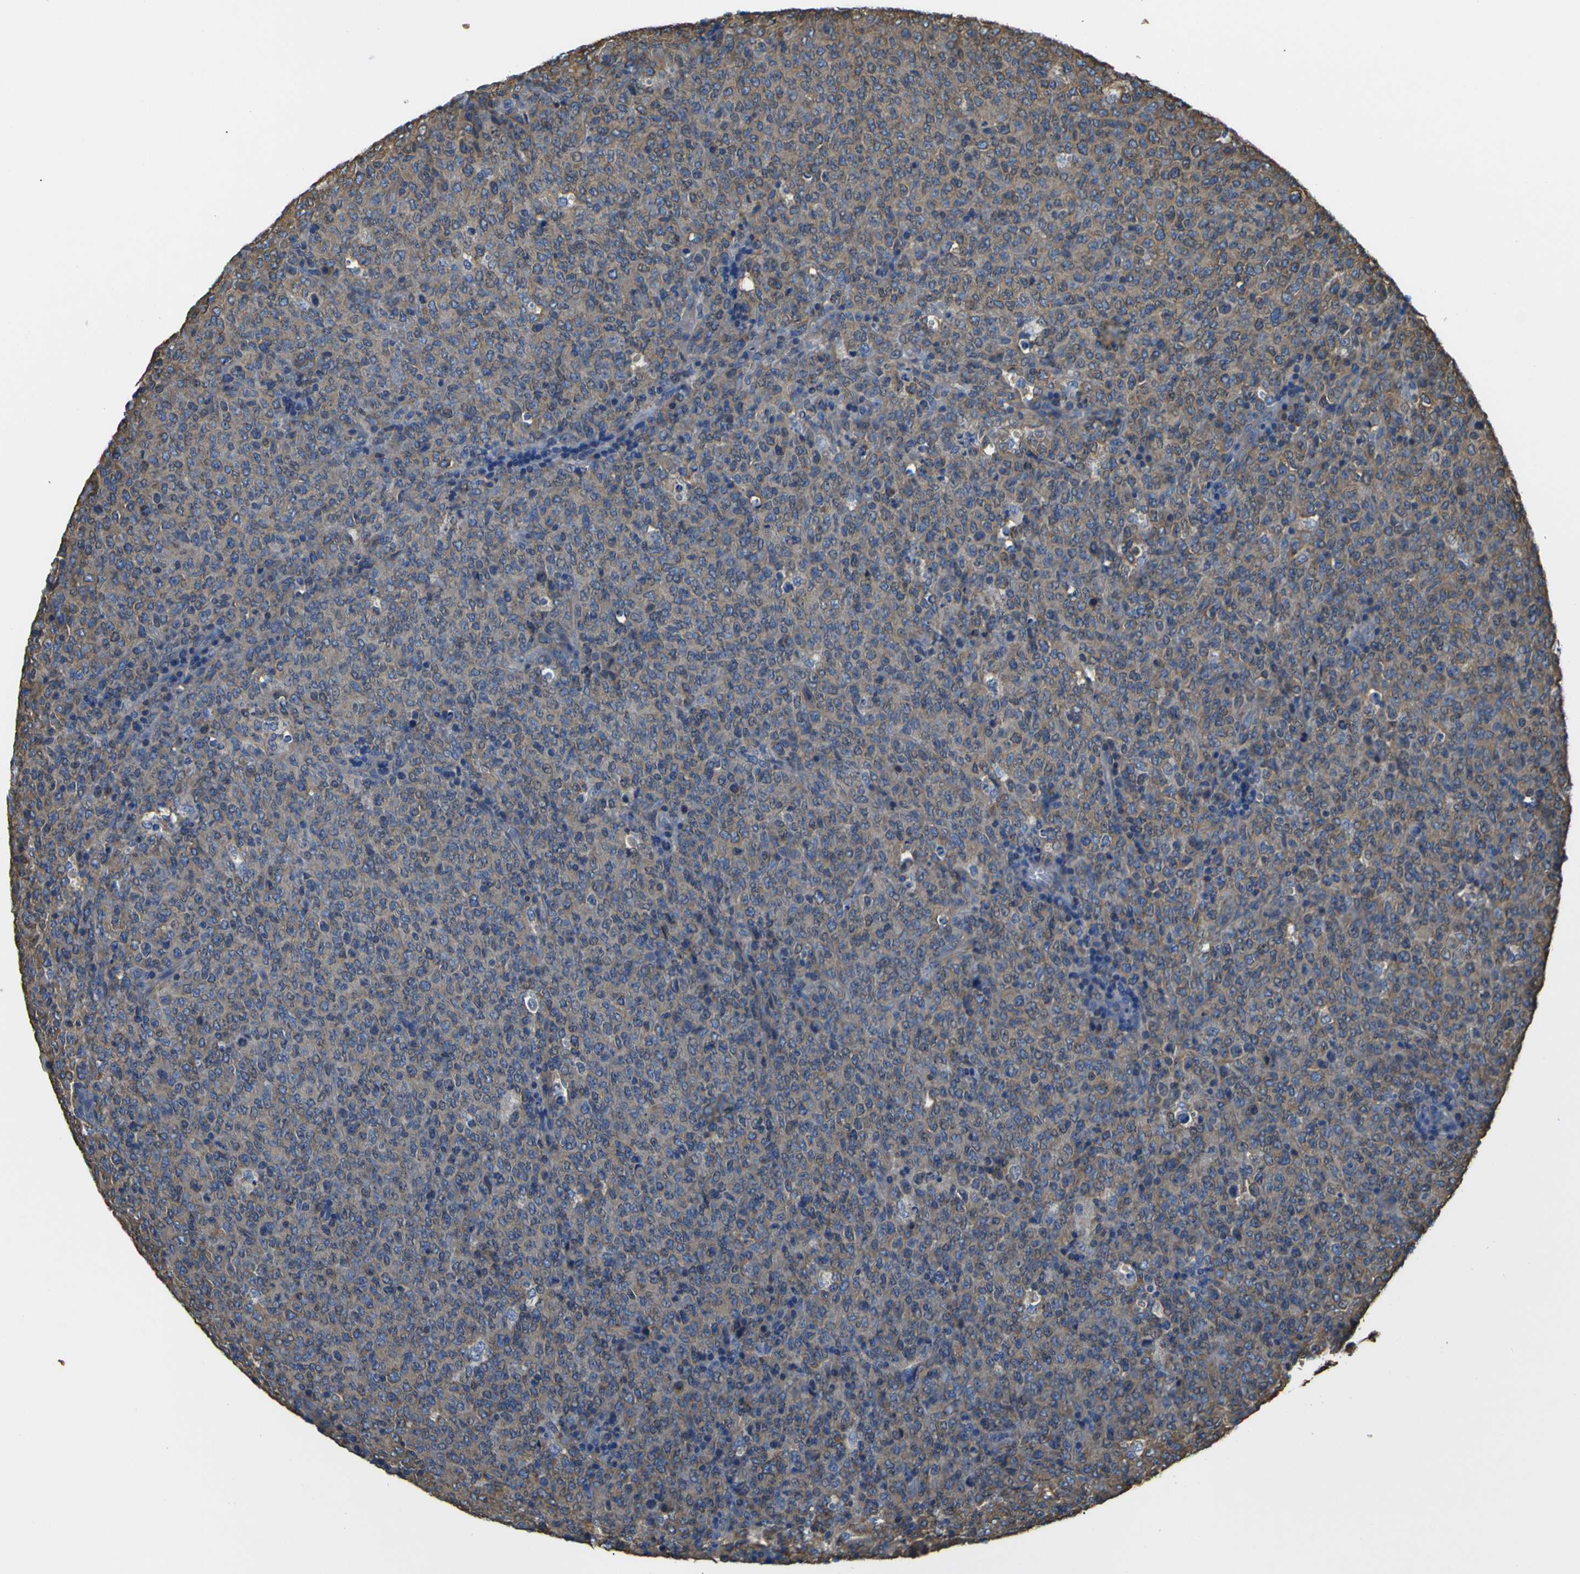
{"staining": {"intensity": "moderate", "quantity": ">75%", "location": "cytoplasmic/membranous"}, "tissue": "lymphoma", "cell_type": "Tumor cells", "image_type": "cancer", "snomed": [{"axis": "morphology", "description": "Malignant lymphoma, non-Hodgkin's type, High grade"}, {"axis": "topography", "description": "Tonsil"}], "caption": "Immunohistochemistry (IHC) of human high-grade malignant lymphoma, non-Hodgkin's type demonstrates medium levels of moderate cytoplasmic/membranous expression in about >75% of tumor cells.", "gene": "TUBB", "patient": {"sex": "female", "age": 36}}